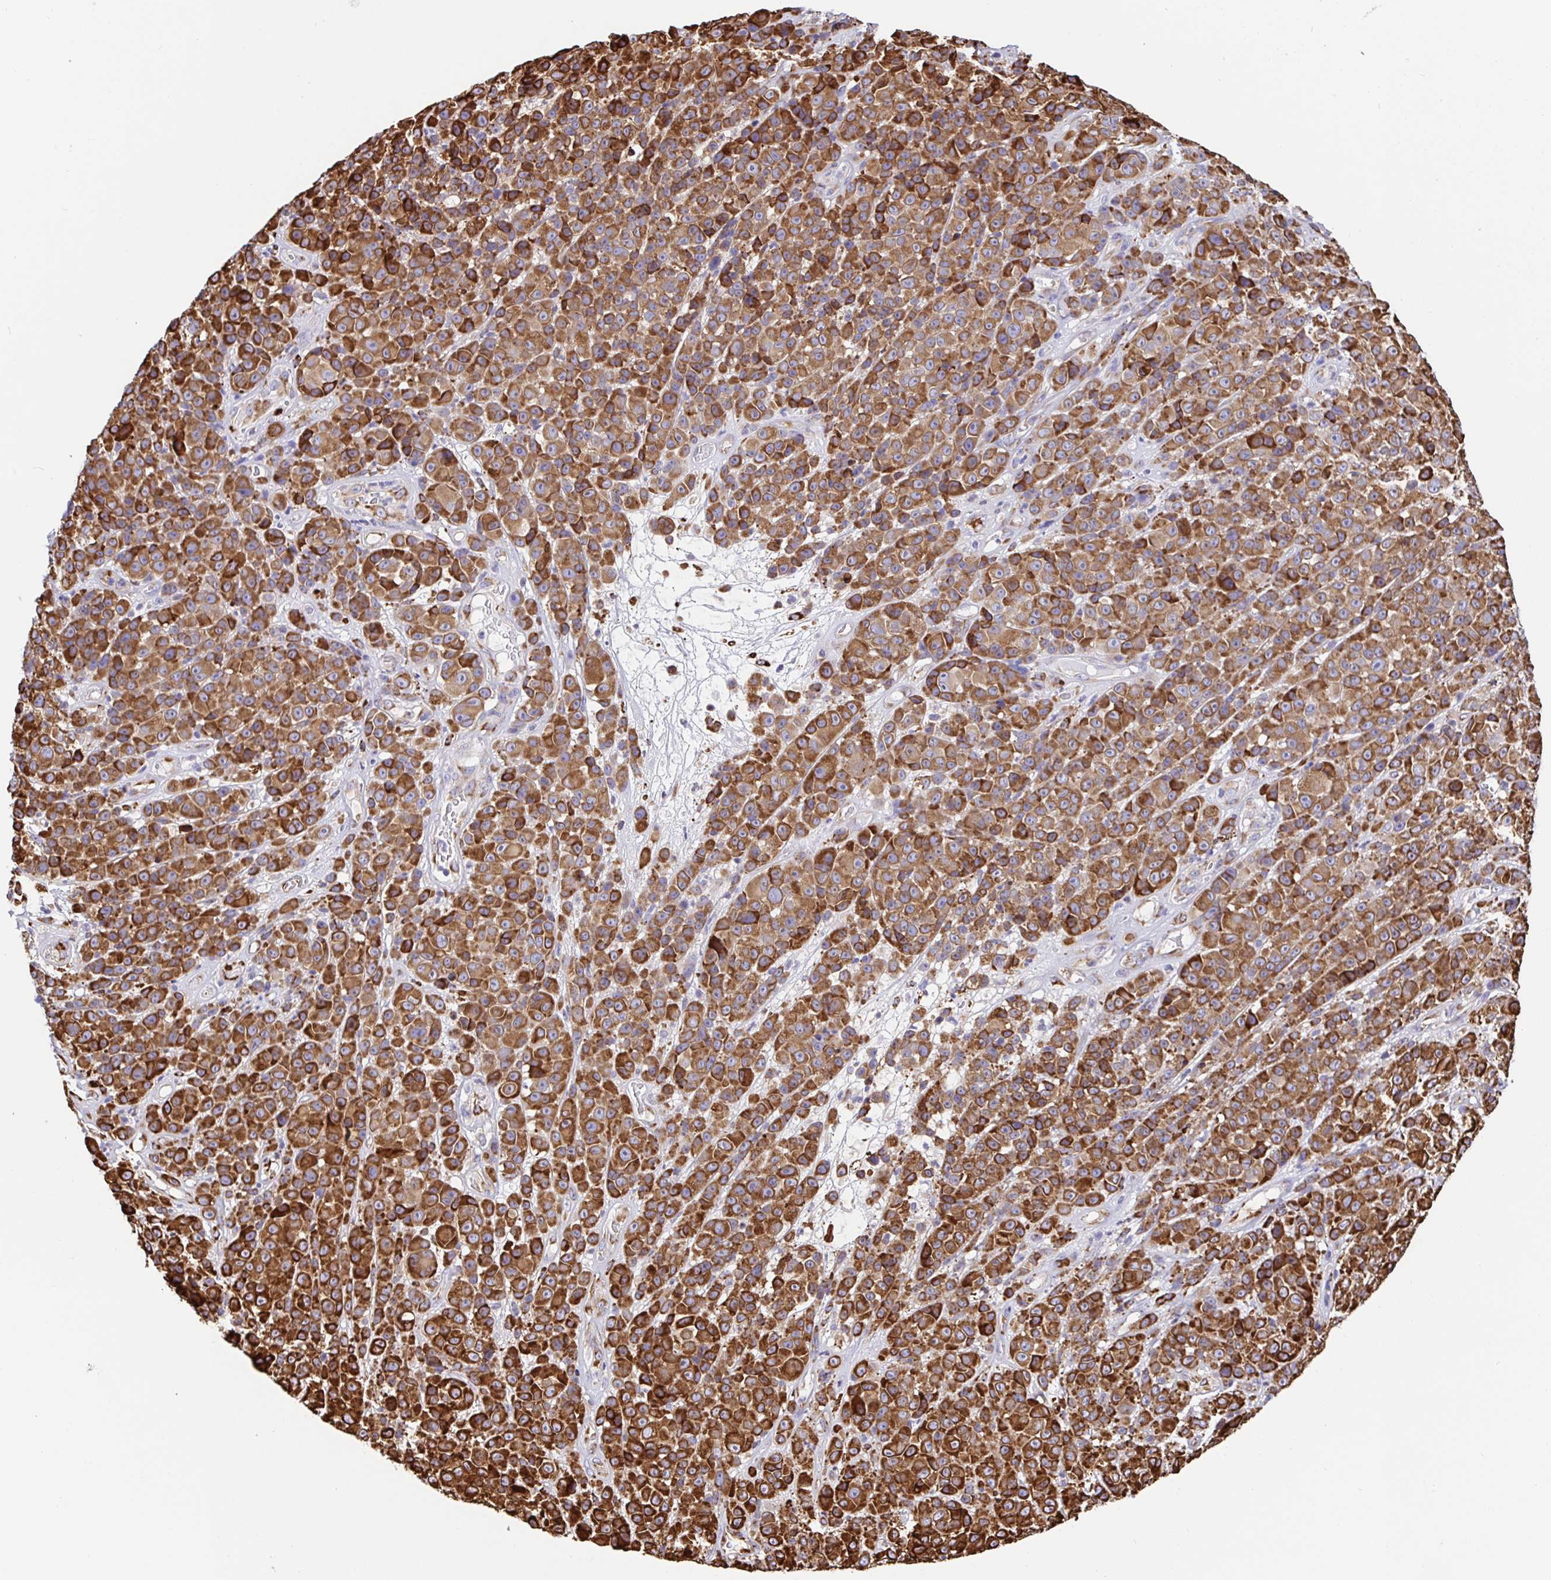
{"staining": {"intensity": "strong", "quantity": ">75%", "location": "cytoplasmic/membranous"}, "tissue": "melanoma", "cell_type": "Tumor cells", "image_type": "cancer", "snomed": [{"axis": "morphology", "description": "Malignant melanoma, NOS"}, {"axis": "topography", "description": "Skin"}, {"axis": "topography", "description": "Skin of back"}], "caption": "The photomicrograph shows a brown stain indicating the presence of a protein in the cytoplasmic/membranous of tumor cells in melanoma.", "gene": "MAOA", "patient": {"sex": "male", "age": 91}}